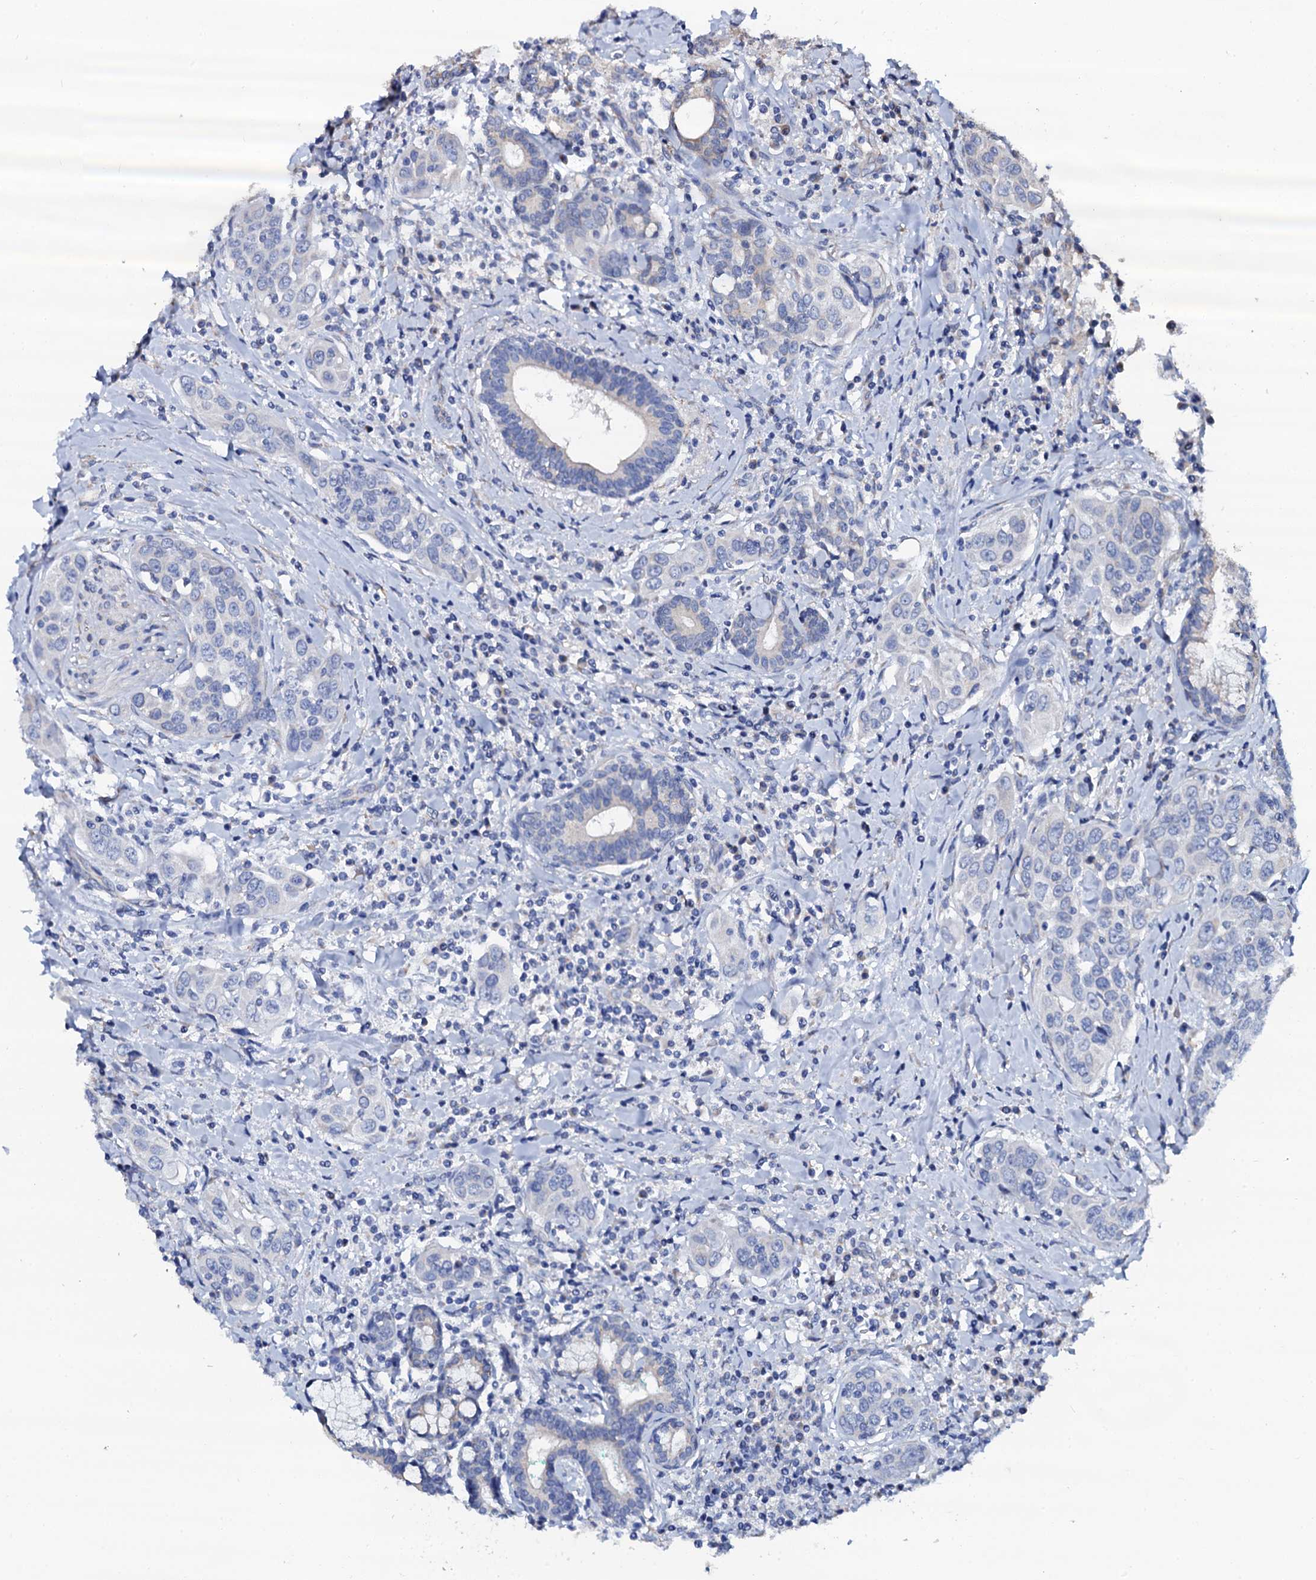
{"staining": {"intensity": "negative", "quantity": "none", "location": "none"}, "tissue": "head and neck cancer", "cell_type": "Tumor cells", "image_type": "cancer", "snomed": [{"axis": "morphology", "description": "Squamous cell carcinoma, NOS"}, {"axis": "topography", "description": "Oral tissue"}, {"axis": "topography", "description": "Head-Neck"}], "caption": "Head and neck cancer (squamous cell carcinoma) was stained to show a protein in brown. There is no significant positivity in tumor cells.", "gene": "AKAP3", "patient": {"sex": "female", "age": 50}}